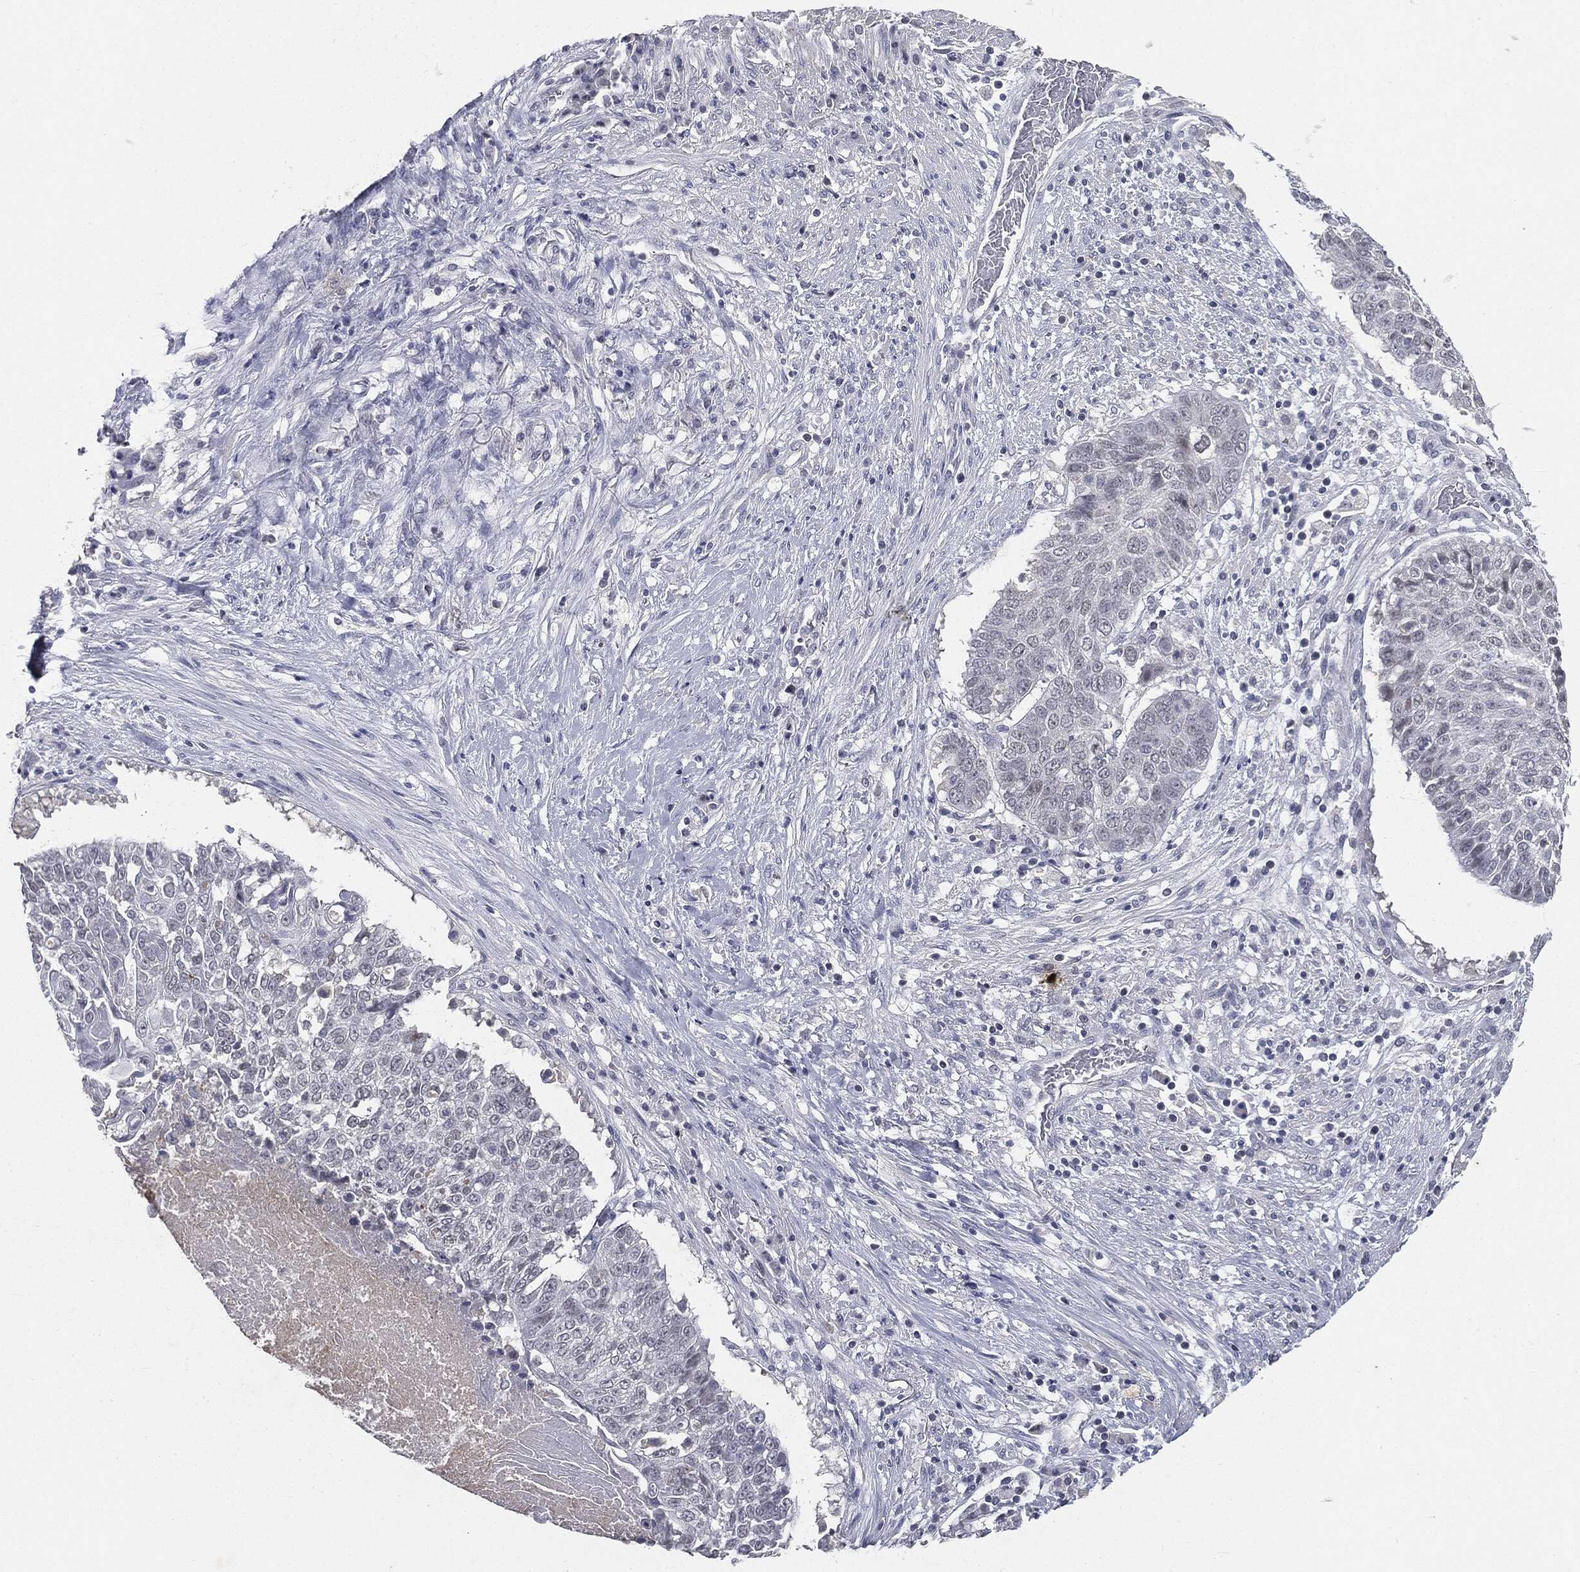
{"staining": {"intensity": "negative", "quantity": "none", "location": "none"}, "tissue": "lung cancer", "cell_type": "Tumor cells", "image_type": "cancer", "snomed": [{"axis": "morphology", "description": "Squamous cell carcinoma, NOS"}, {"axis": "topography", "description": "Lung"}], "caption": "High power microscopy micrograph of an immunohistochemistry micrograph of squamous cell carcinoma (lung), revealing no significant expression in tumor cells.", "gene": "SLC2A2", "patient": {"sex": "male", "age": 64}}